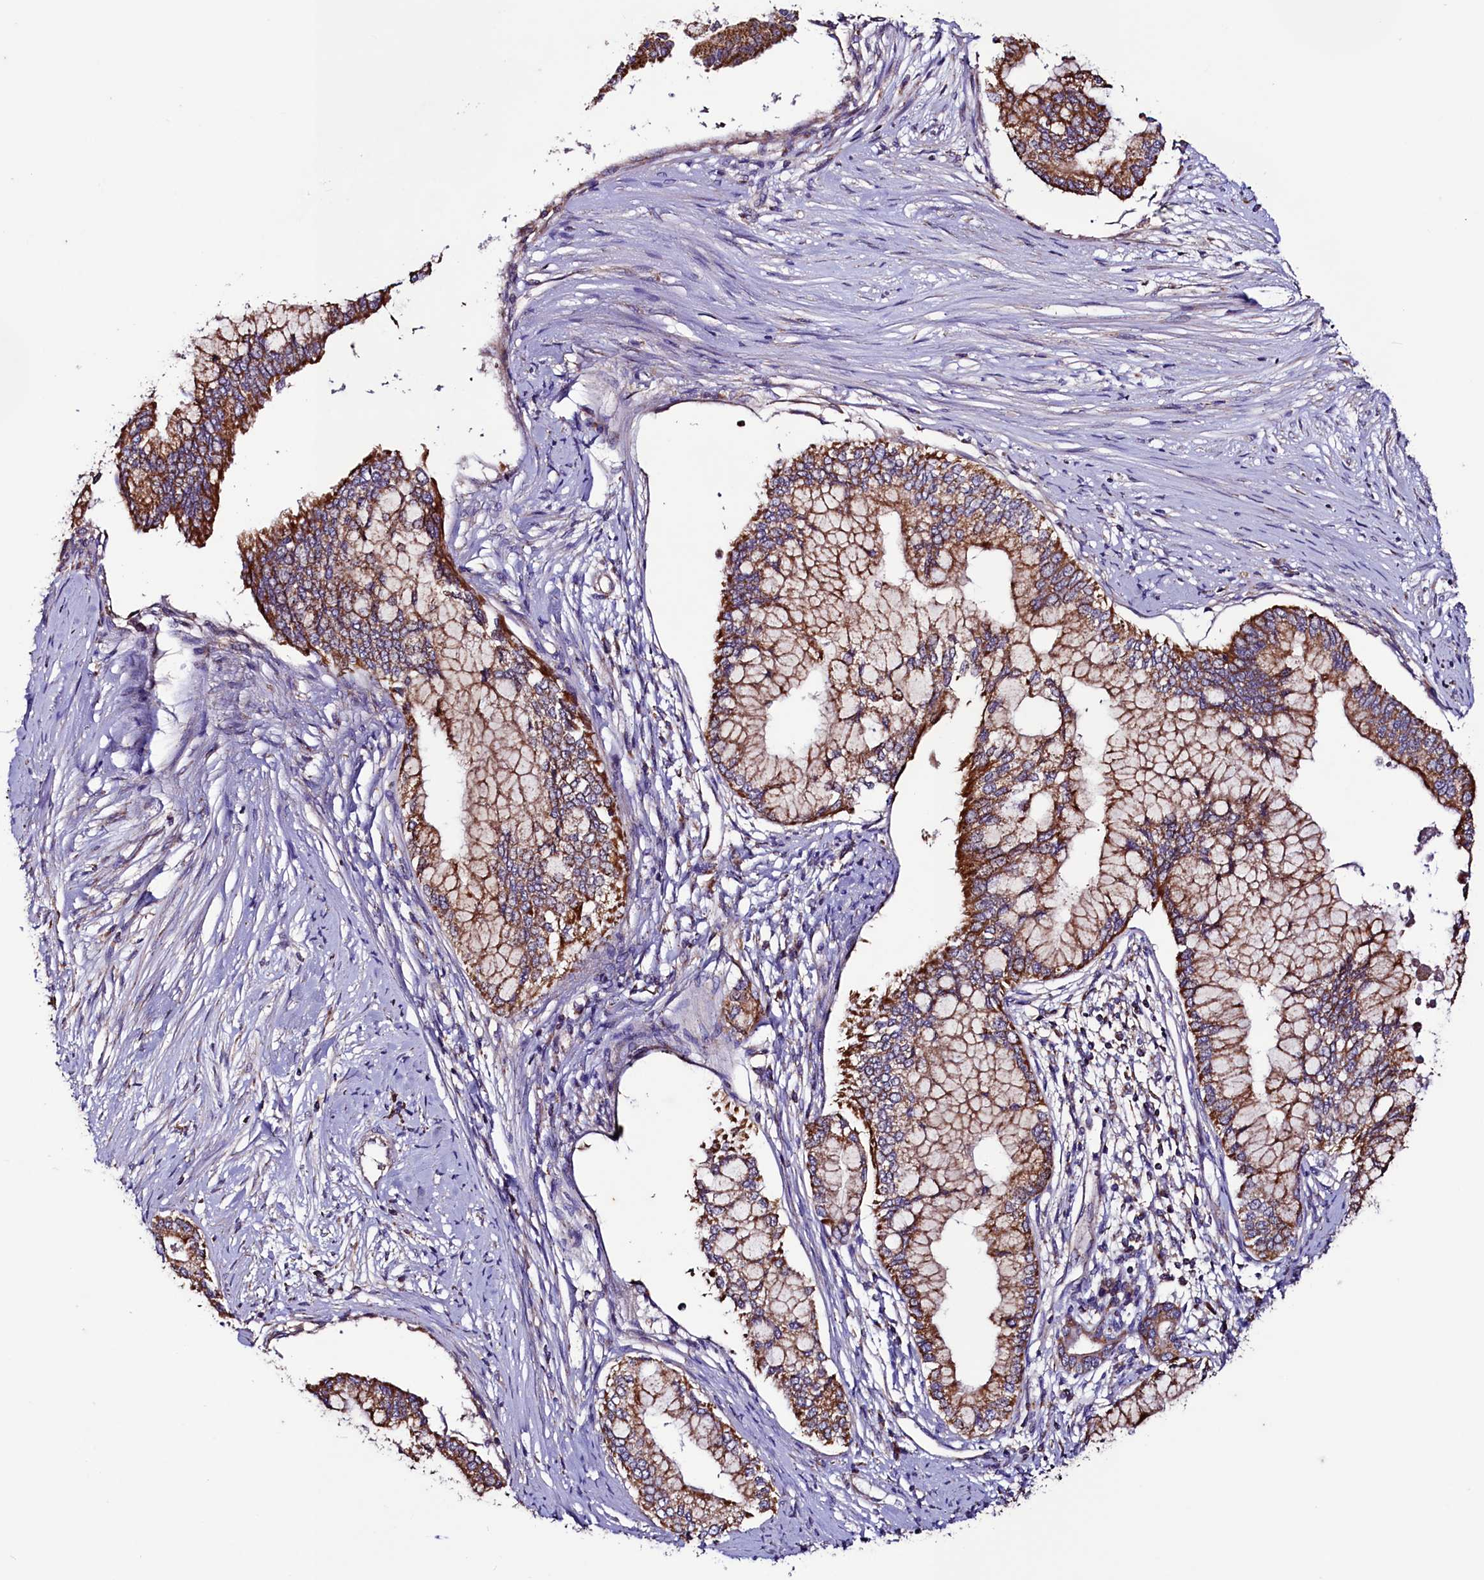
{"staining": {"intensity": "moderate", "quantity": ">75%", "location": "cytoplasmic/membranous"}, "tissue": "pancreatic cancer", "cell_type": "Tumor cells", "image_type": "cancer", "snomed": [{"axis": "morphology", "description": "Adenocarcinoma, NOS"}, {"axis": "topography", "description": "Pancreas"}], "caption": "Adenocarcinoma (pancreatic) stained for a protein (brown) exhibits moderate cytoplasmic/membranous positive staining in approximately >75% of tumor cells.", "gene": "STARD5", "patient": {"sex": "male", "age": 46}}